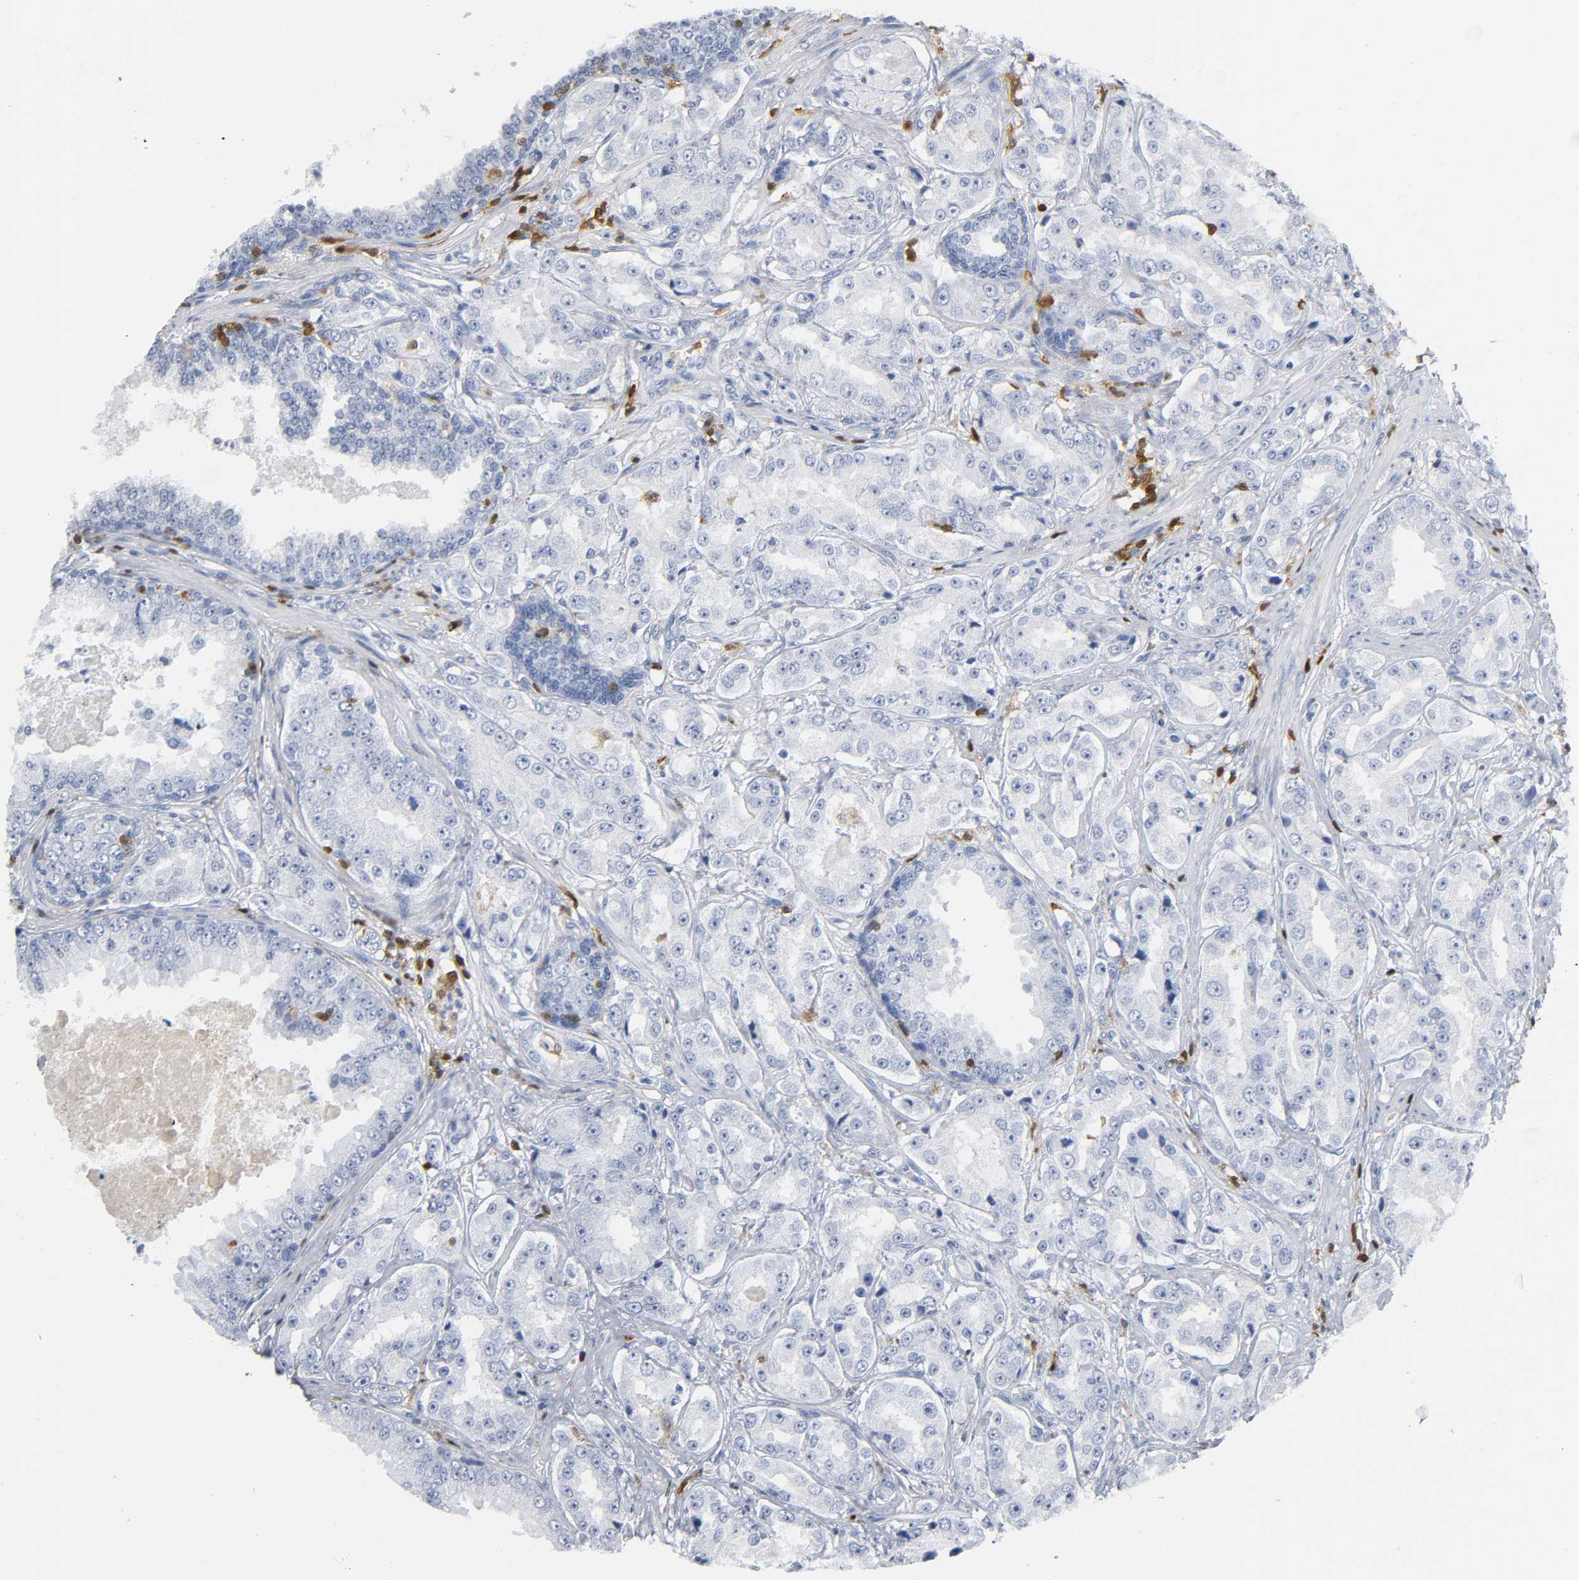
{"staining": {"intensity": "negative", "quantity": "none", "location": "none"}, "tissue": "prostate cancer", "cell_type": "Tumor cells", "image_type": "cancer", "snomed": [{"axis": "morphology", "description": "Adenocarcinoma, High grade"}, {"axis": "topography", "description": "Prostate"}], "caption": "High power microscopy photomicrograph of an IHC histopathology image of prostate high-grade adenocarcinoma, revealing no significant positivity in tumor cells. Brightfield microscopy of immunohistochemistry (IHC) stained with DAB (brown) and hematoxylin (blue), captured at high magnification.", "gene": "DOK2", "patient": {"sex": "male", "age": 73}}